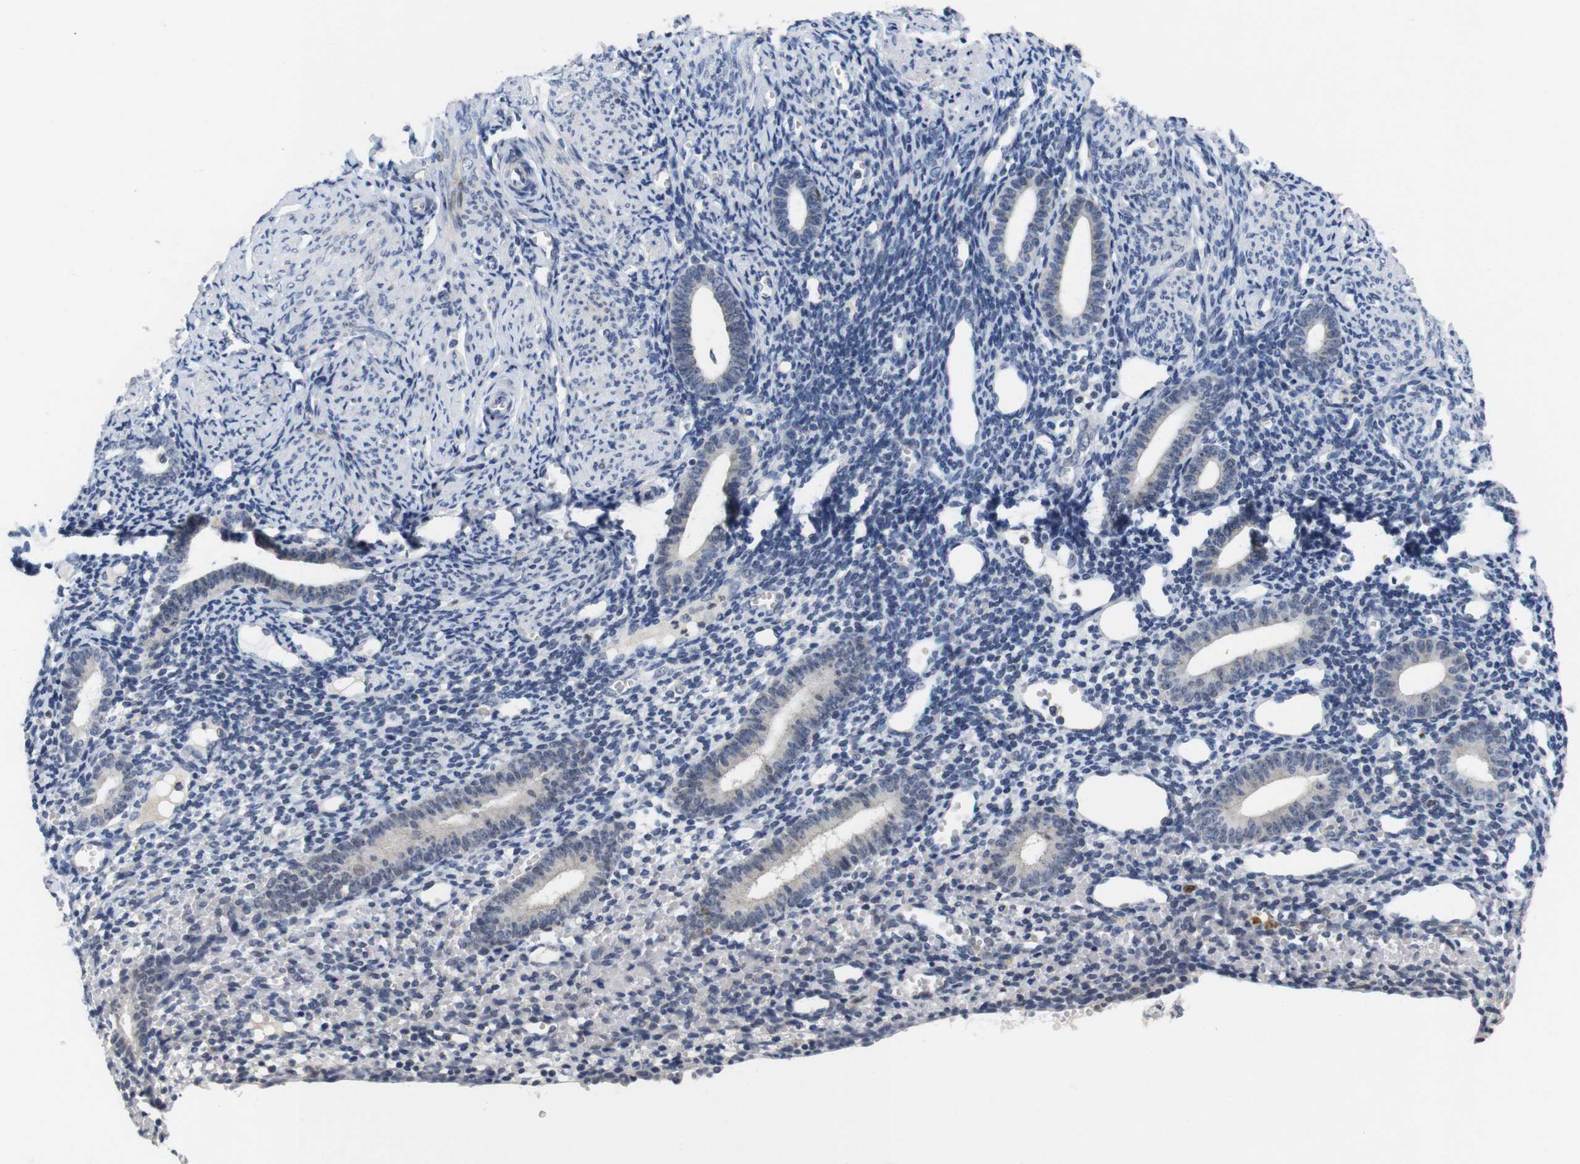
{"staining": {"intensity": "negative", "quantity": "none", "location": "none"}, "tissue": "endometrium", "cell_type": "Cells in endometrial stroma", "image_type": "normal", "snomed": [{"axis": "morphology", "description": "Normal tissue, NOS"}, {"axis": "topography", "description": "Endometrium"}], "caption": "A high-resolution photomicrograph shows immunohistochemistry staining of unremarkable endometrium, which displays no significant staining in cells in endometrial stroma.", "gene": "SKP2", "patient": {"sex": "female", "age": 50}}